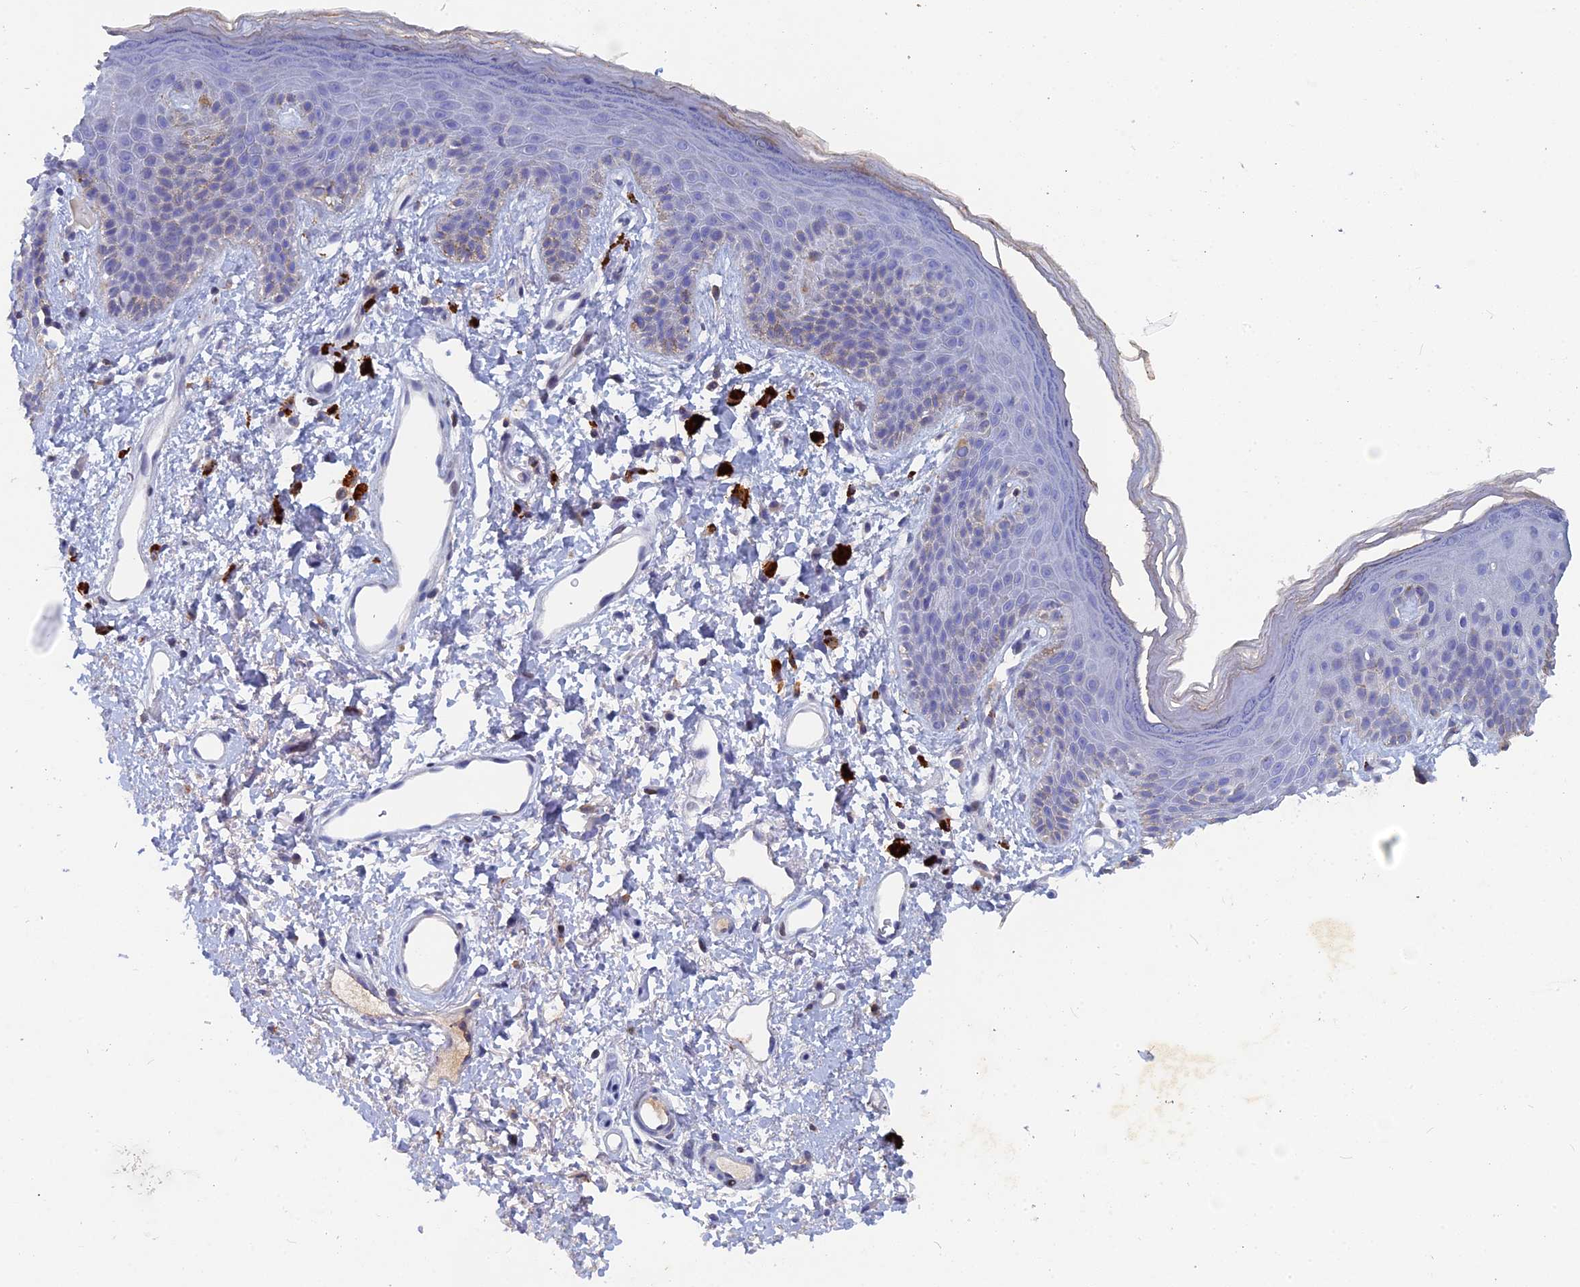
{"staining": {"intensity": "weak", "quantity": "<25%", "location": "cytoplasmic/membranous"}, "tissue": "skin", "cell_type": "Epidermal cells", "image_type": "normal", "snomed": [{"axis": "morphology", "description": "Normal tissue, NOS"}, {"axis": "topography", "description": "Anal"}], "caption": "Micrograph shows no significant protein positivity in epidermal cells of normal skin. (Immunohistochemistry (ihc), brightfield microscopy, high magnification).", "gene": "ACP7", "patient": {"sex": "female", "age": 46}}